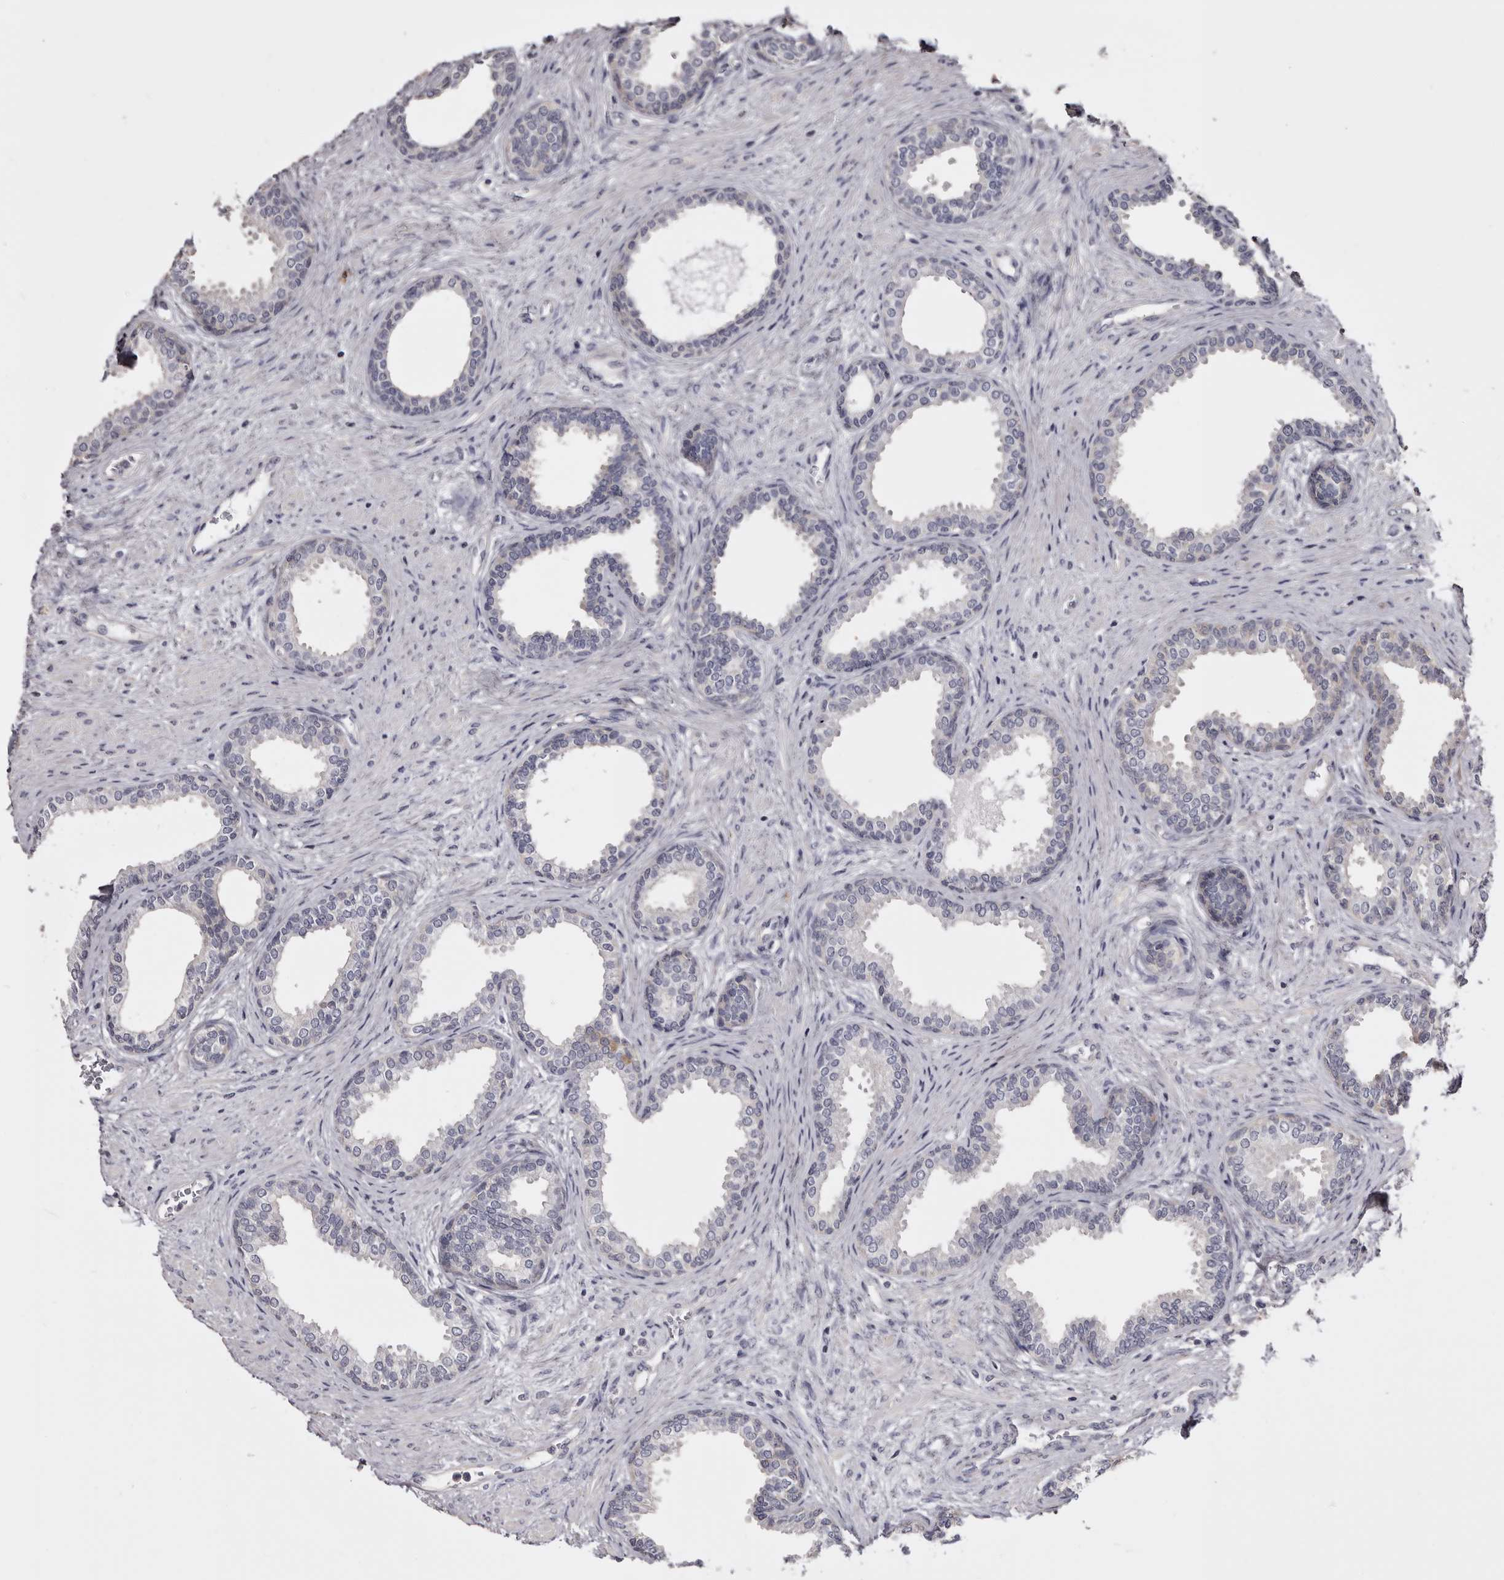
{"staining": {"intensity": "moderate", "quantity": "<25%", "location": "cytoplasmic/membranous"}, "tissue": "prostate", "cell_type": "Glandular cells", "image_type": "normal", "snomed": [{"axis": "morphology", "description": "Normal tissue, NOS"}, {"axis": "topography", "description": "Prostate"}], "caption": "An immunohistochemistry (IHC) micrograph of benign tissue is shown. Protein staining in brown shows moderate cytoplasmic/membranous positivity in prostate within glandular cells.", "gene": "LAD1", "patient": {"sex": "male", "age": 76}}